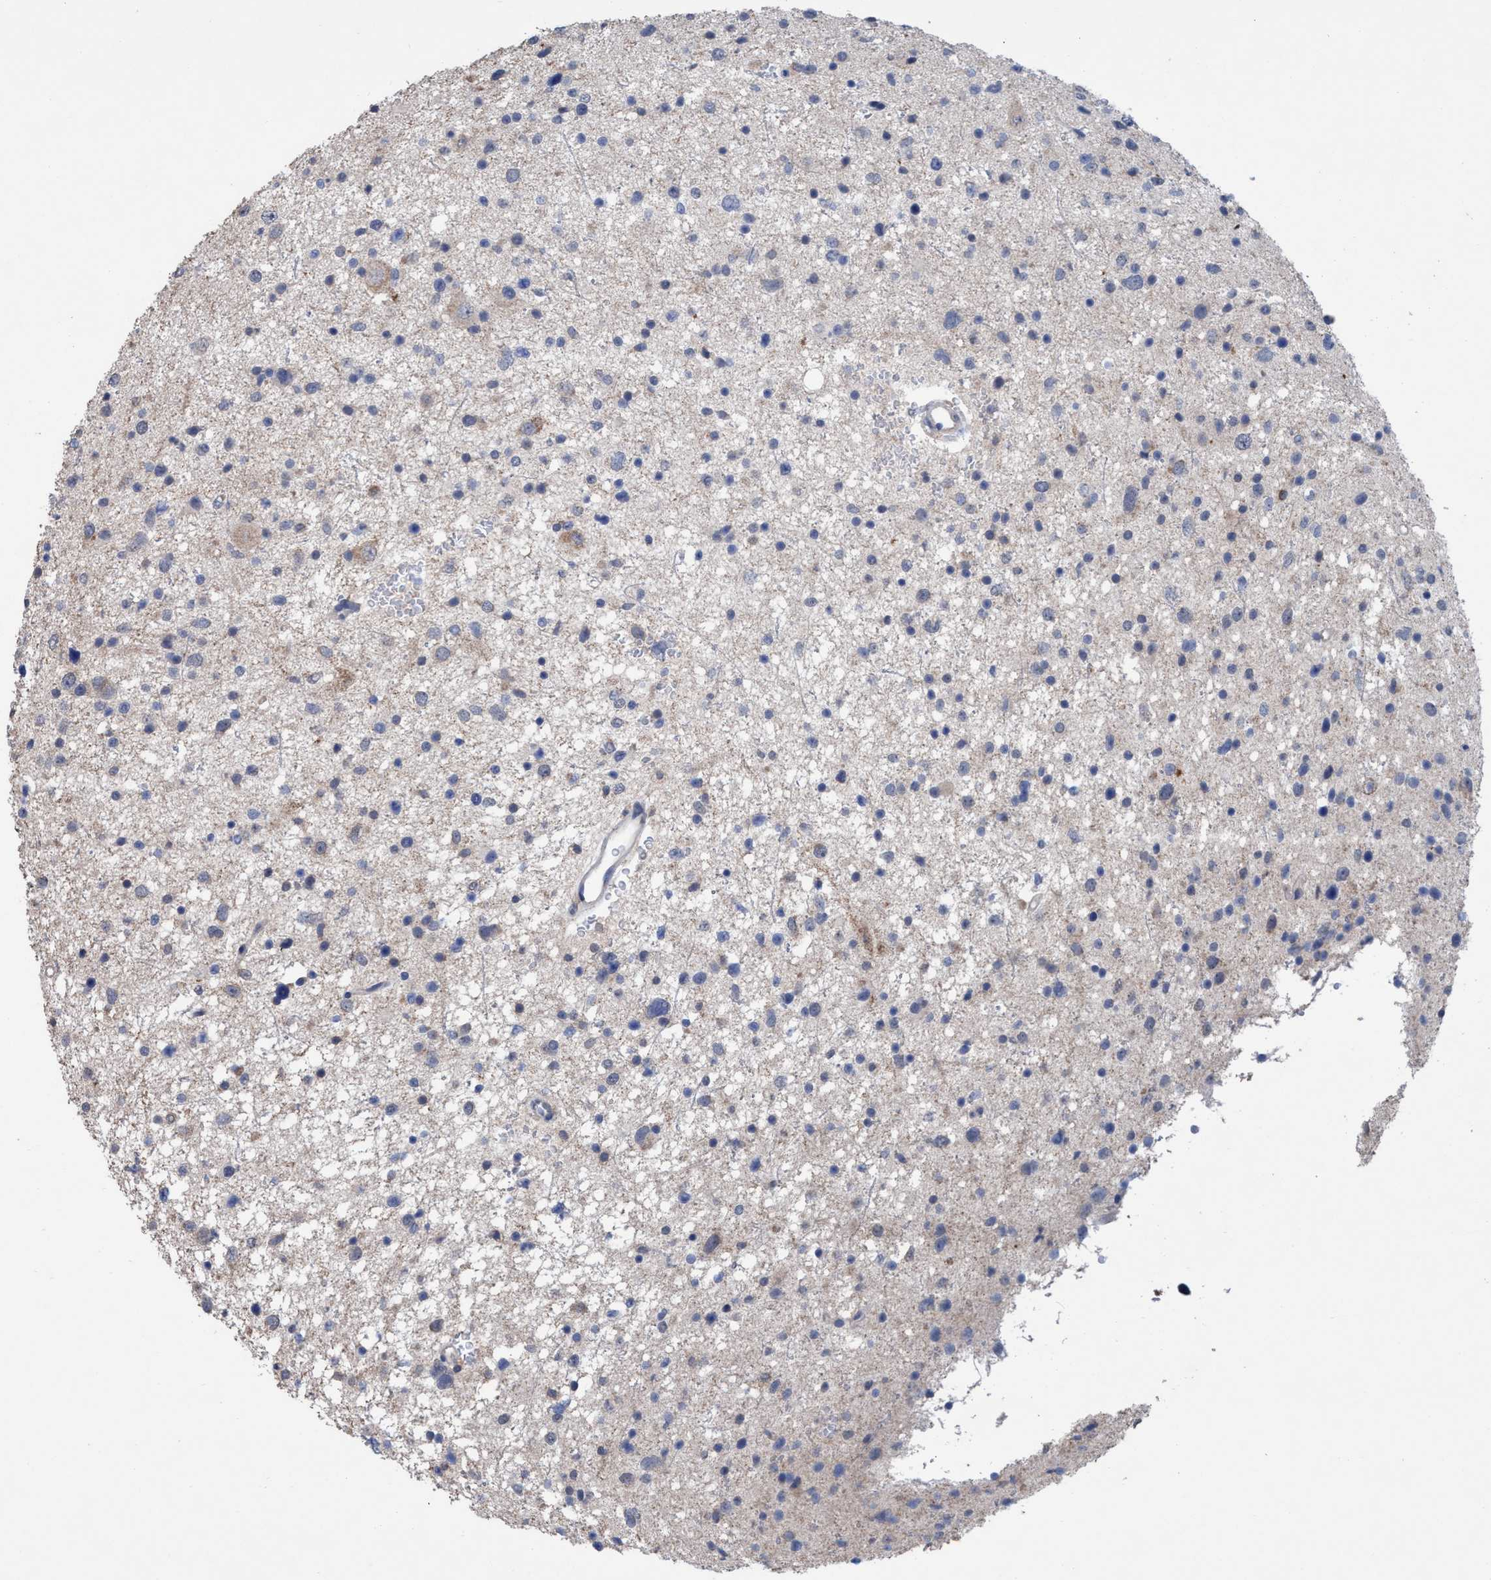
{"staining": {"intensity": "negative", "quantity": "none", "location": "none"}, "tissue": "glioma", "cell_type": "Tumor cells", "image_type": "cancer", "snomed": [{"axis": "morphology", "description": "Glioma, malignant, Low grade"}, {"axis": "topography", "description": "Brain"}], "caption": "There is no significant positivity in tumor cells of malignant glioma (low-grade).", "gene": "GLOD4", "patient": {"sex": "female", "age": 37}}